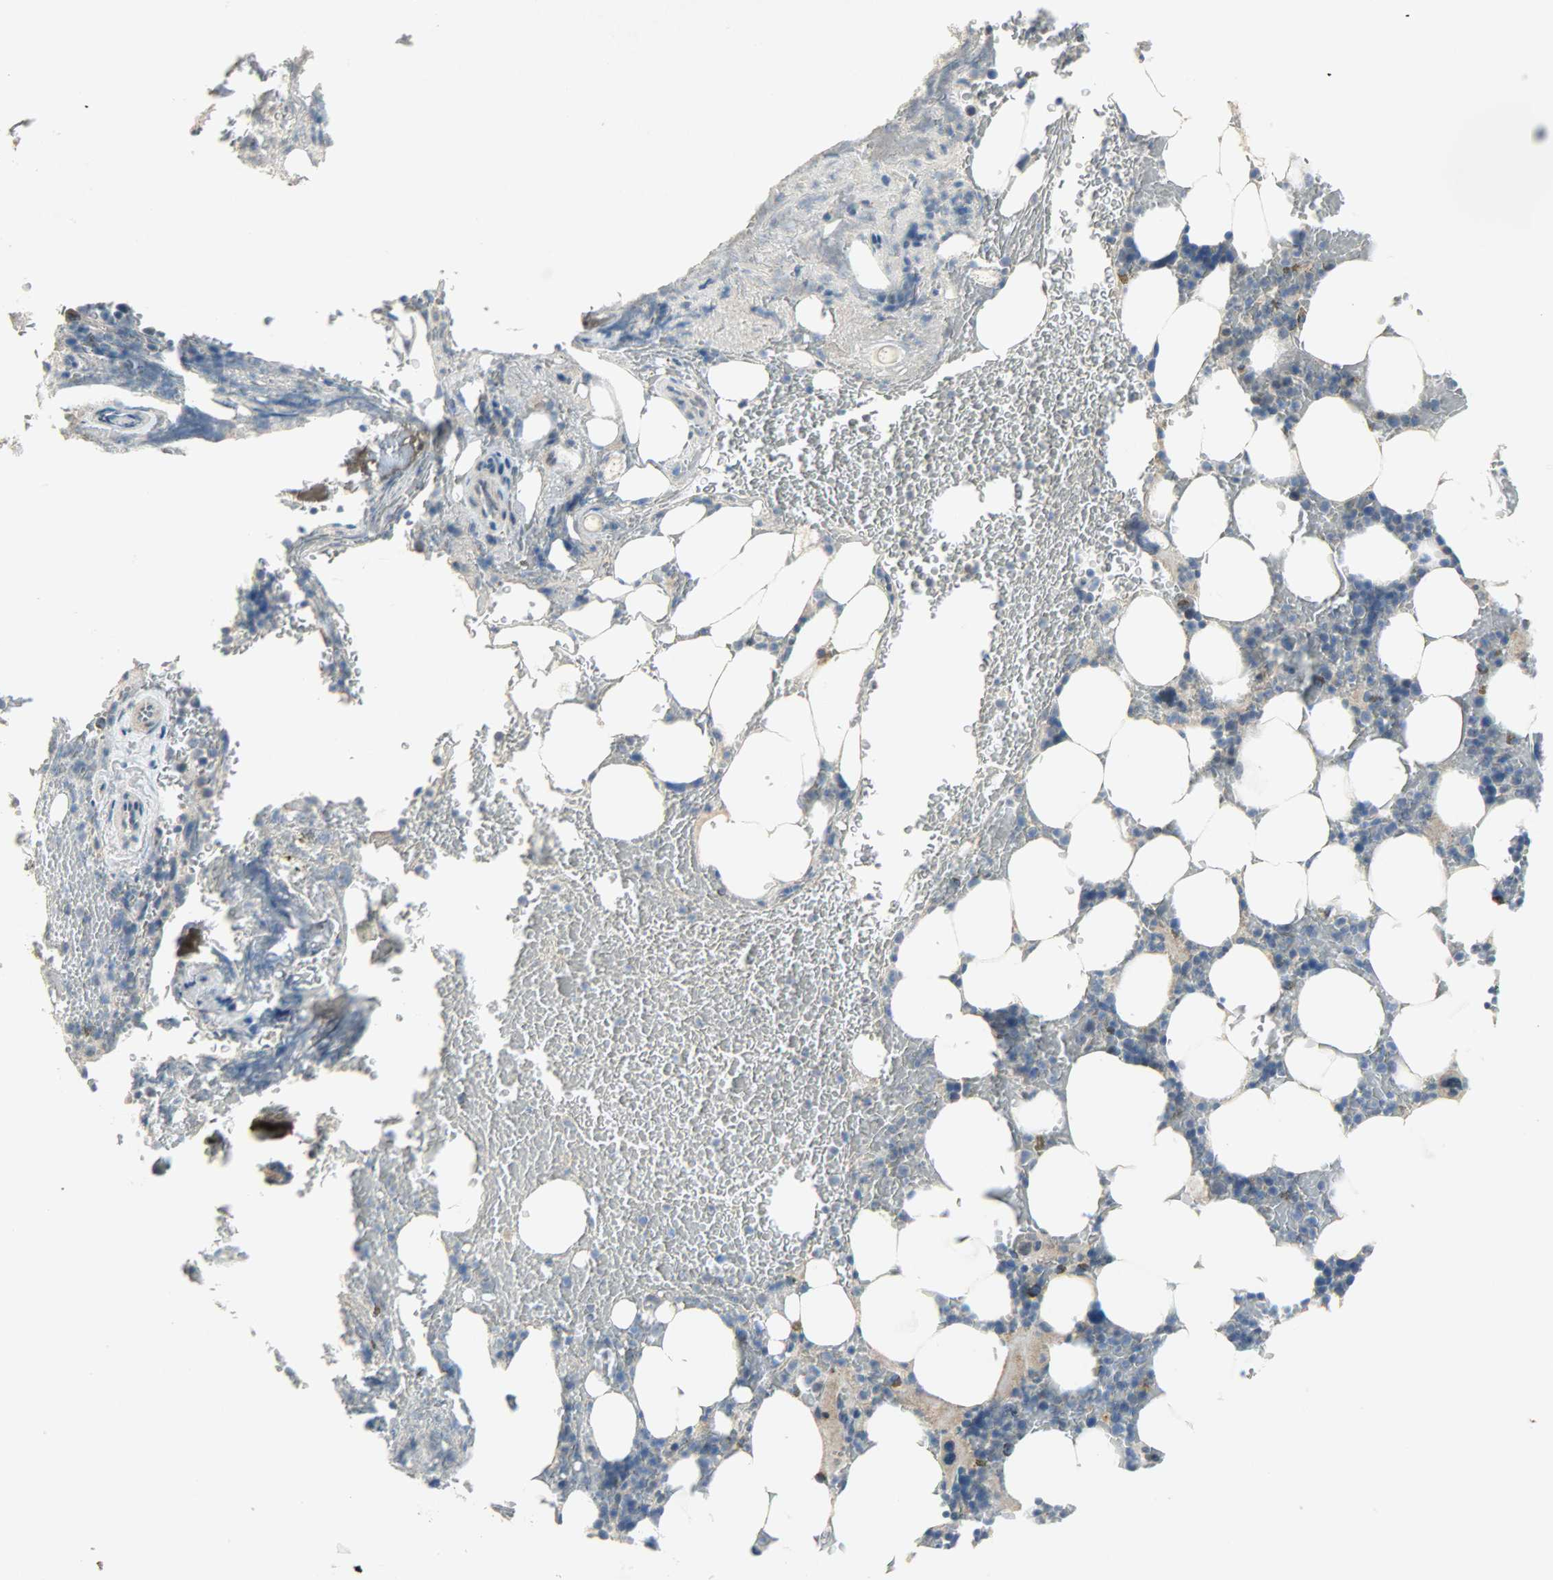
{"staining": {"intensity": "moderate", "quantity": "<25%", "location": "cytoplasmic/membranous"}, "tissue": "bone marrow", "cell_type": "Hematopoietic cells", "image_type": "normal", "snomed": [{"axis": "morphology", "description": "Normal tissue, NOS"}, {"axis": "topography", "description": "Bone marrow"}], "caption": "DAB (3,3'-diaminobenzidine) immunohistochemical staining of unremarkable human bone marrow demonstrates moderate cytoplasmic/membranous protein positivity in approximately <25% of hematopoietic cells. (DAB IHC with brightfield microscopy, high magnification).", "gene": "DNAJB6", "patient": {"sex": "female", "age": 73}}